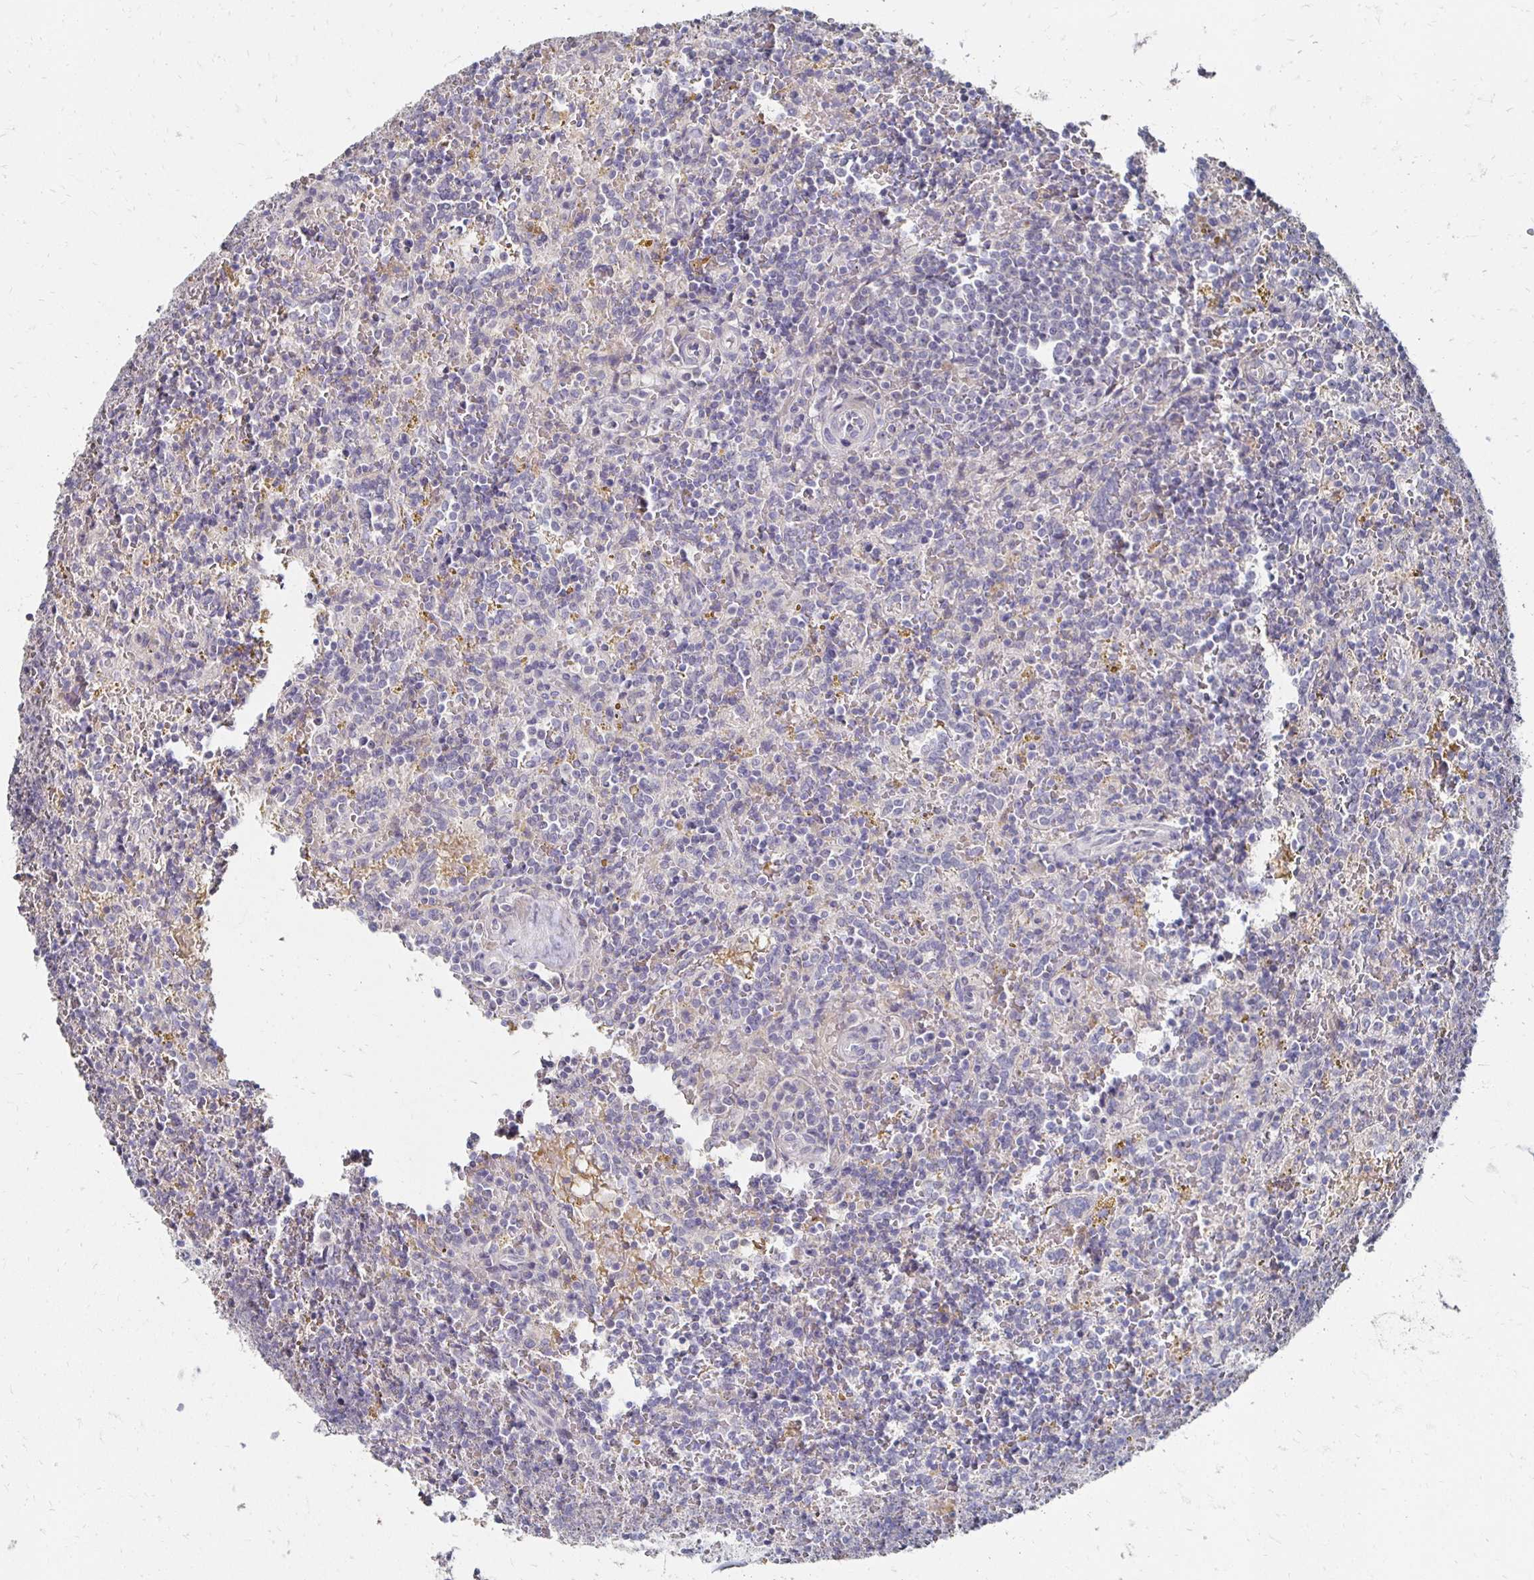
{"staining": {"intensity": "negative", "quantity": "none", "location": "none"}, "tissue": "lymphoma", "cell_type": "Tumor cells", "image_type": "cancer", "snomed": [{"axis": "morphology", "description": "Malignant lymphoma, non-Hodgkin's type, Low grade"}, {"axis": "topography", "description": "Spleen"}], "caption": "Tumor cells show no significant protein staining in low-grade malignant lymphoma, non-Hodgkin's type.", "gene": "ZNF727", "patient": {"sex": "male", "age": 67}}